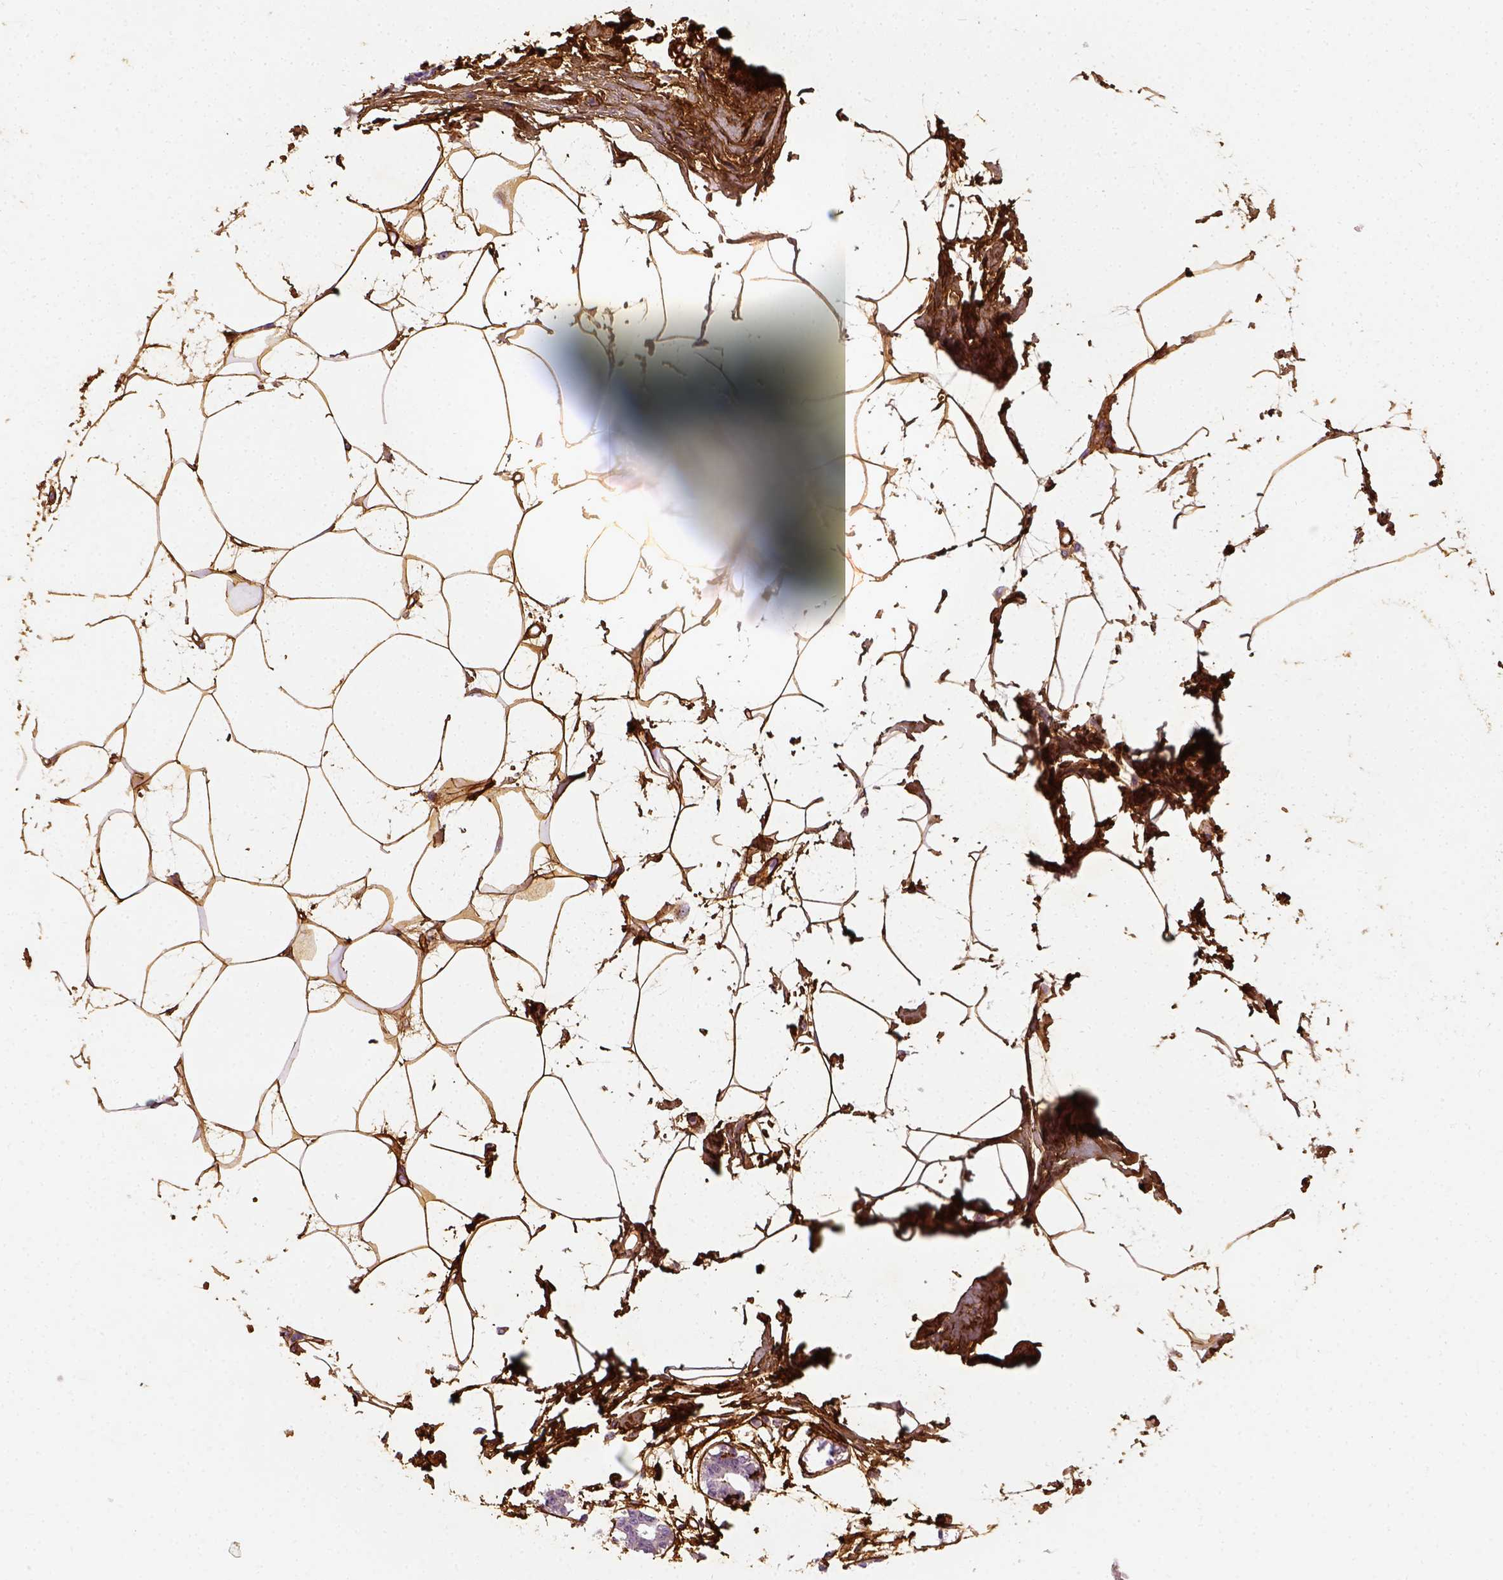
{"staining": {"intensity": "strong", "quantity": ">75%", "location": "cytoplasmic/membranous"}, "tissue": "breast", "cell_type": "Adipocytes", "image_type": "normal", "snomed": [{"axis": "morphology", "description": "Normal tissue, NOS"}, {"axis": "topography", "description": "Breast"}], "caption": "This histopathology image demonstrates immunohistochemistry (IHC) staining of benign human breast, with high strong cytoplasmic/membranous positivity in approximately >75% of adipocytes.", "gene": "COL6A2", "patient": {"sex": "female", "age": 45}}